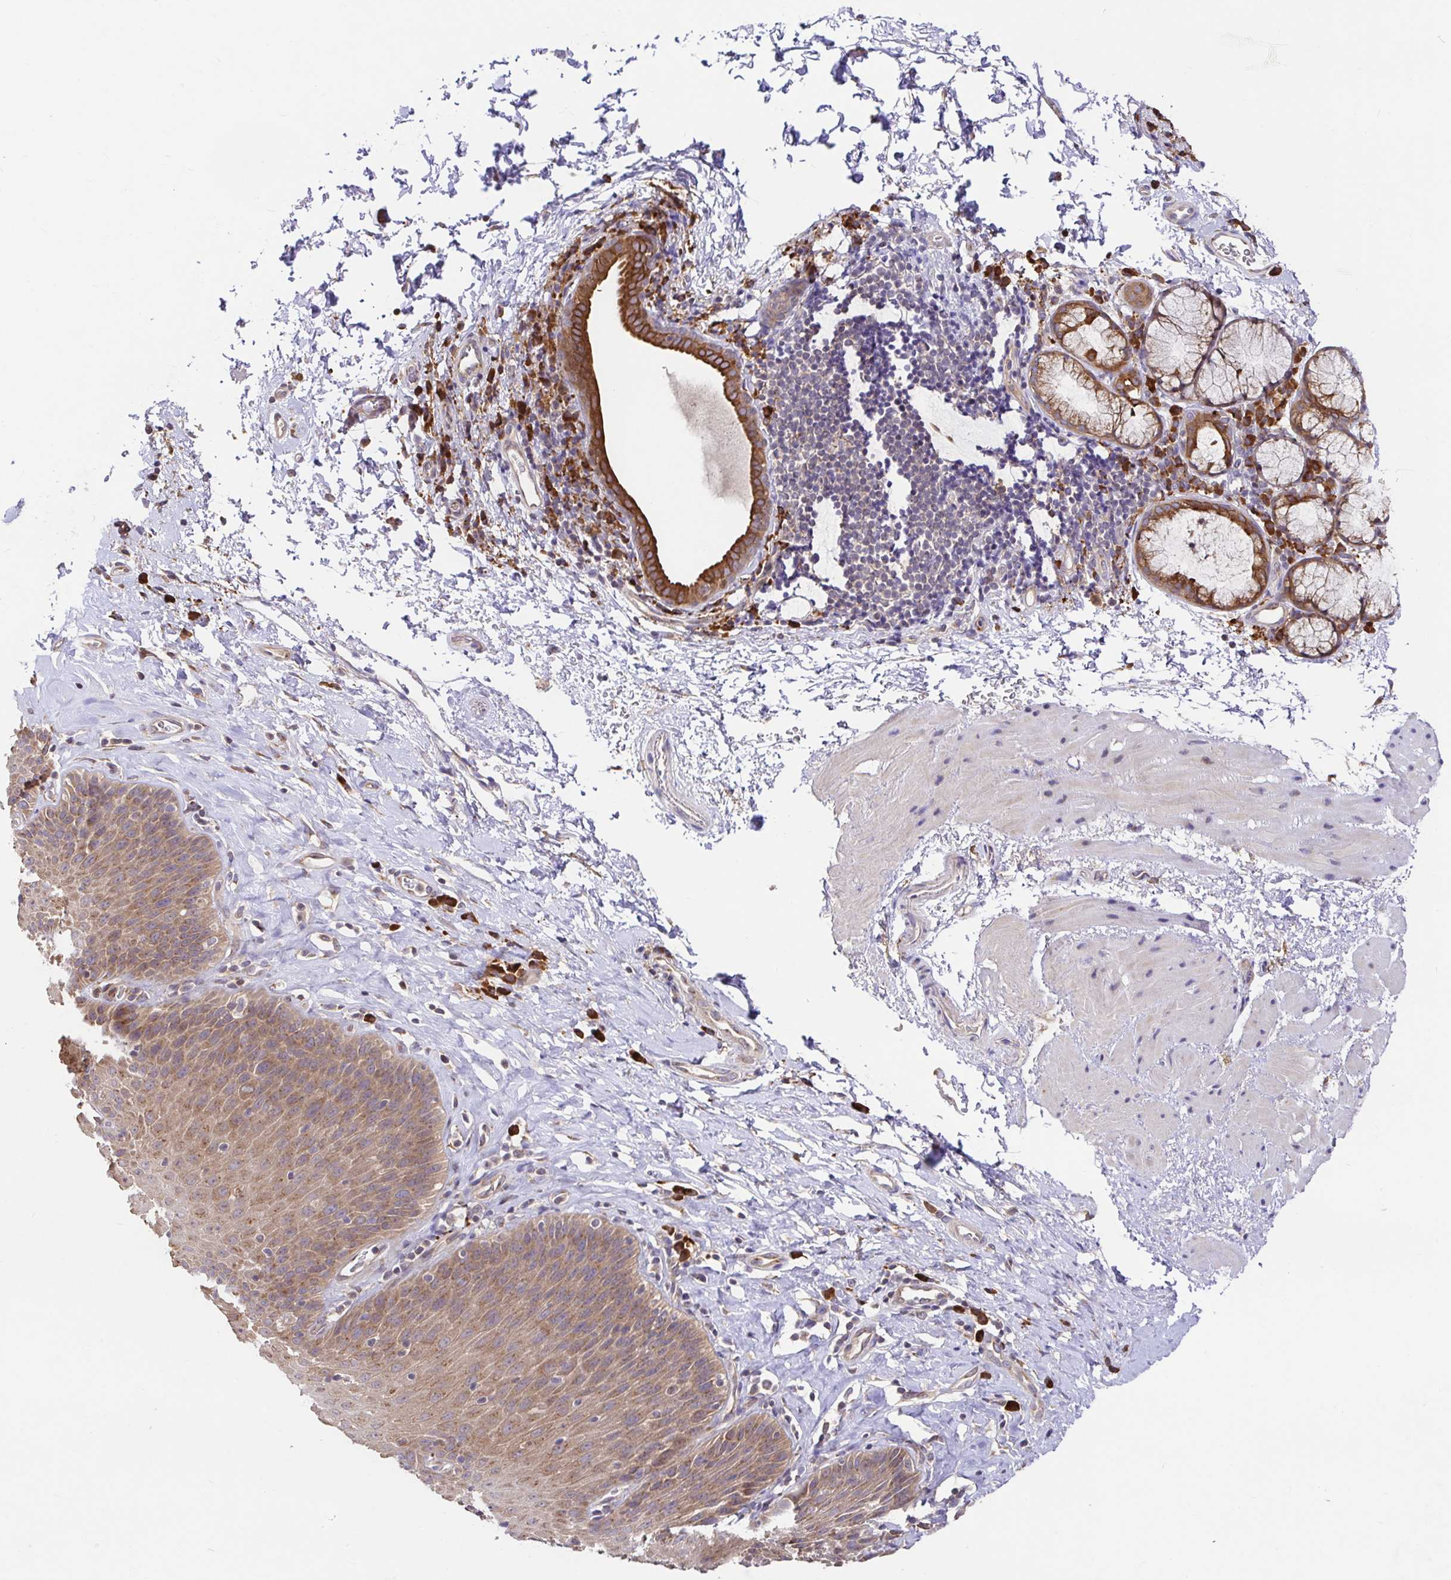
{"staining": {"intensity": "moderate", "quantity": "25%-75%", "location": "cytoplasmic/membranous,nuclear"}, "tissue": "esophagus", "cell_type": "Squamous epithelial cells", "image_type": "normal", "snomed": [{"axis": "morphology", "description": "Normal tissue, NOS"}, {"axis": "topography", "description": "Esophagus"}], "caption": "About 25%-75% of squamous epithelial cells in normal esophagus show moderate cytoplasmic/membranous,nuclear protein staining as visualized by brown immunohistochemical staining.", "gene": "ELP1", "patient": {"sex": "female", "age": 61}}